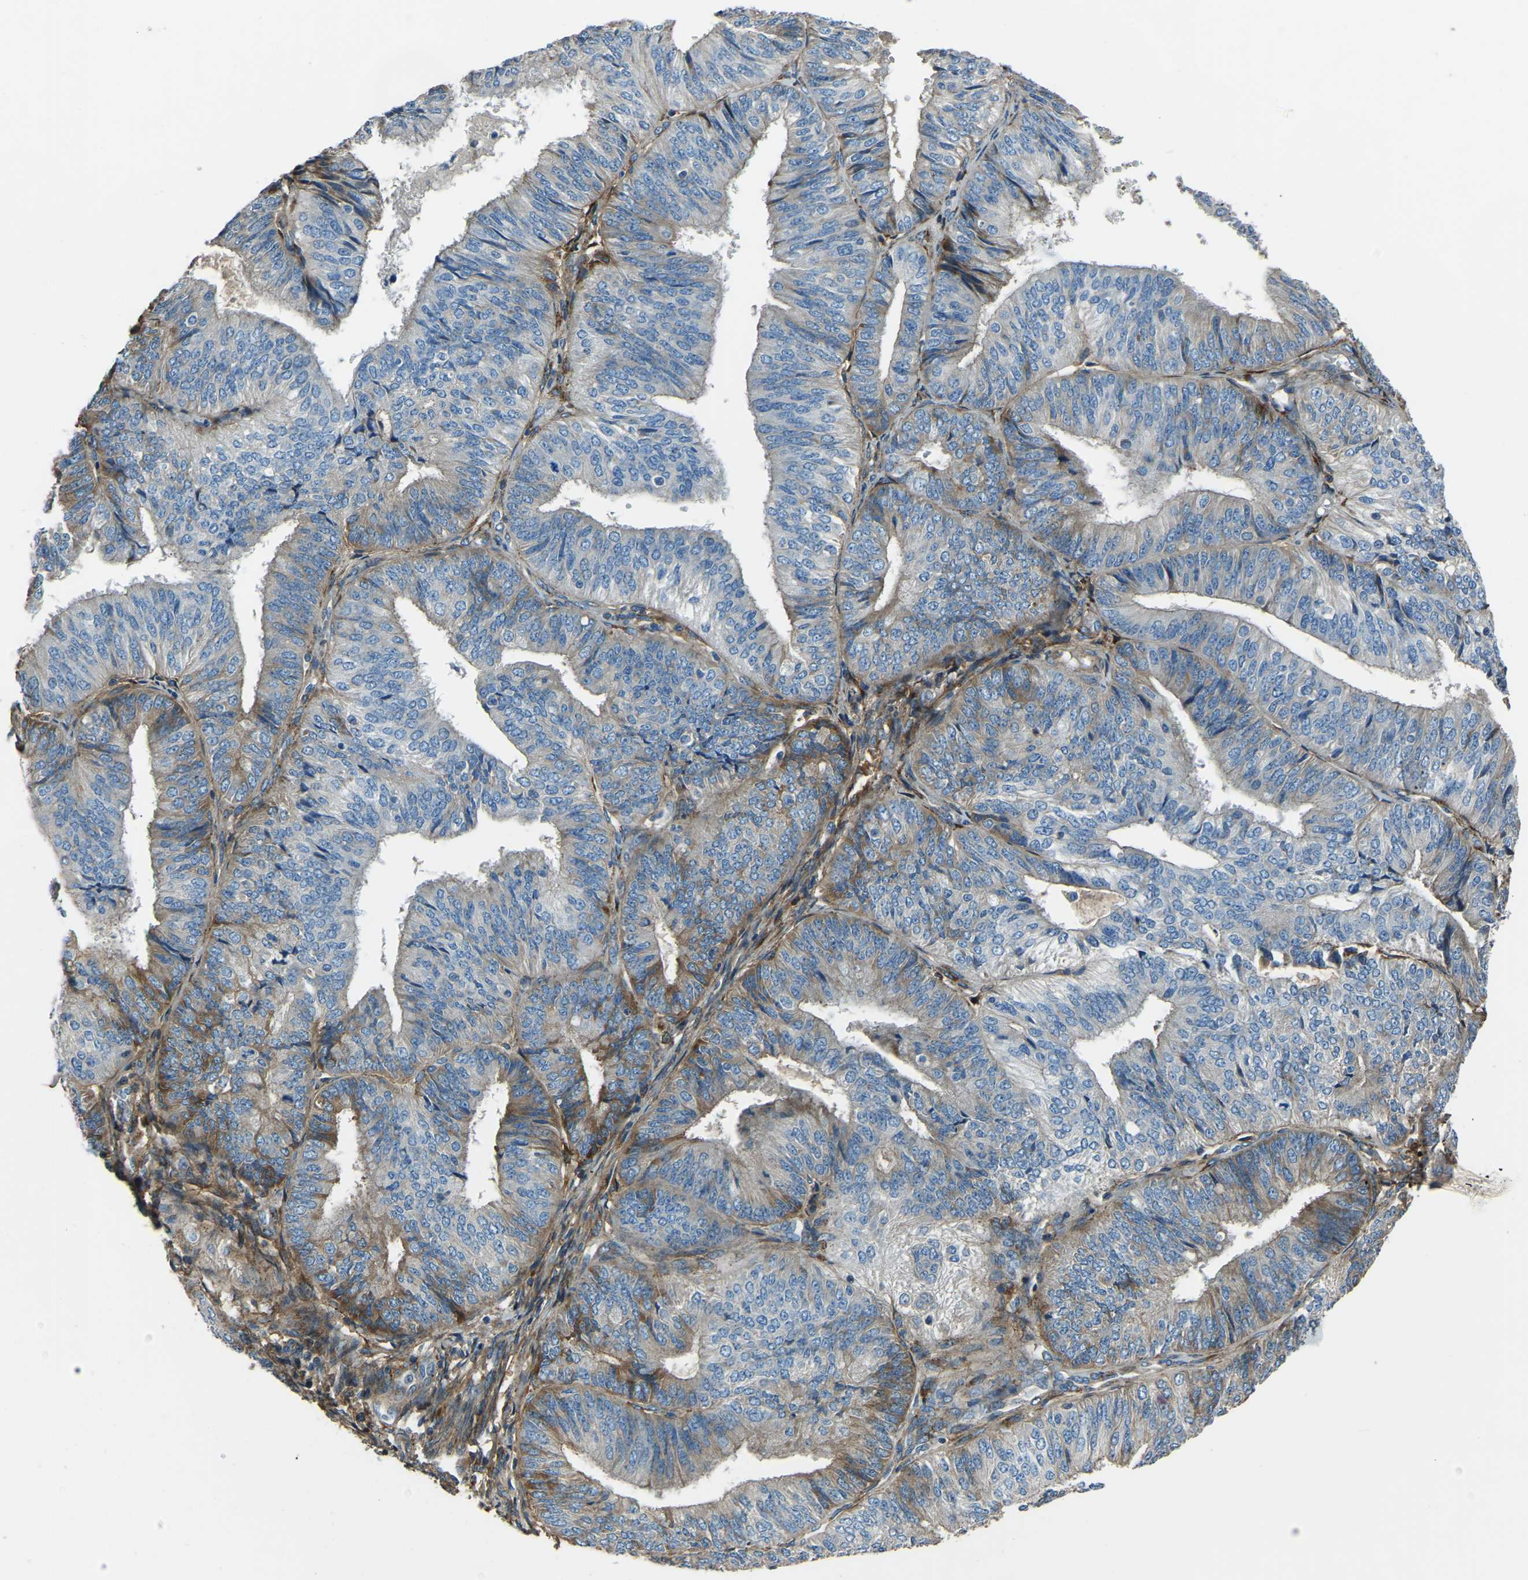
{"staining": {"intensity": "moderate", "quantity": "<25%", "location": "cytoplasmic/membranous"}, "tissue": "endometrial cancer", "cell_type": "Tumor cells", "image_type": "cancer", "snomed": [{"axis": "morphology", "description": "Adenocarcinoma, NOS"}, {"axis": "topography", "description": "Endometrium"}], "caption": "A histopathology image of human endometrial cancer stained for a protein shows moderate cytoplasmic/membranous brown staining in tumor cells.", "gene": "COL3A1", "patient": {"sex": "female", "age": 58}}